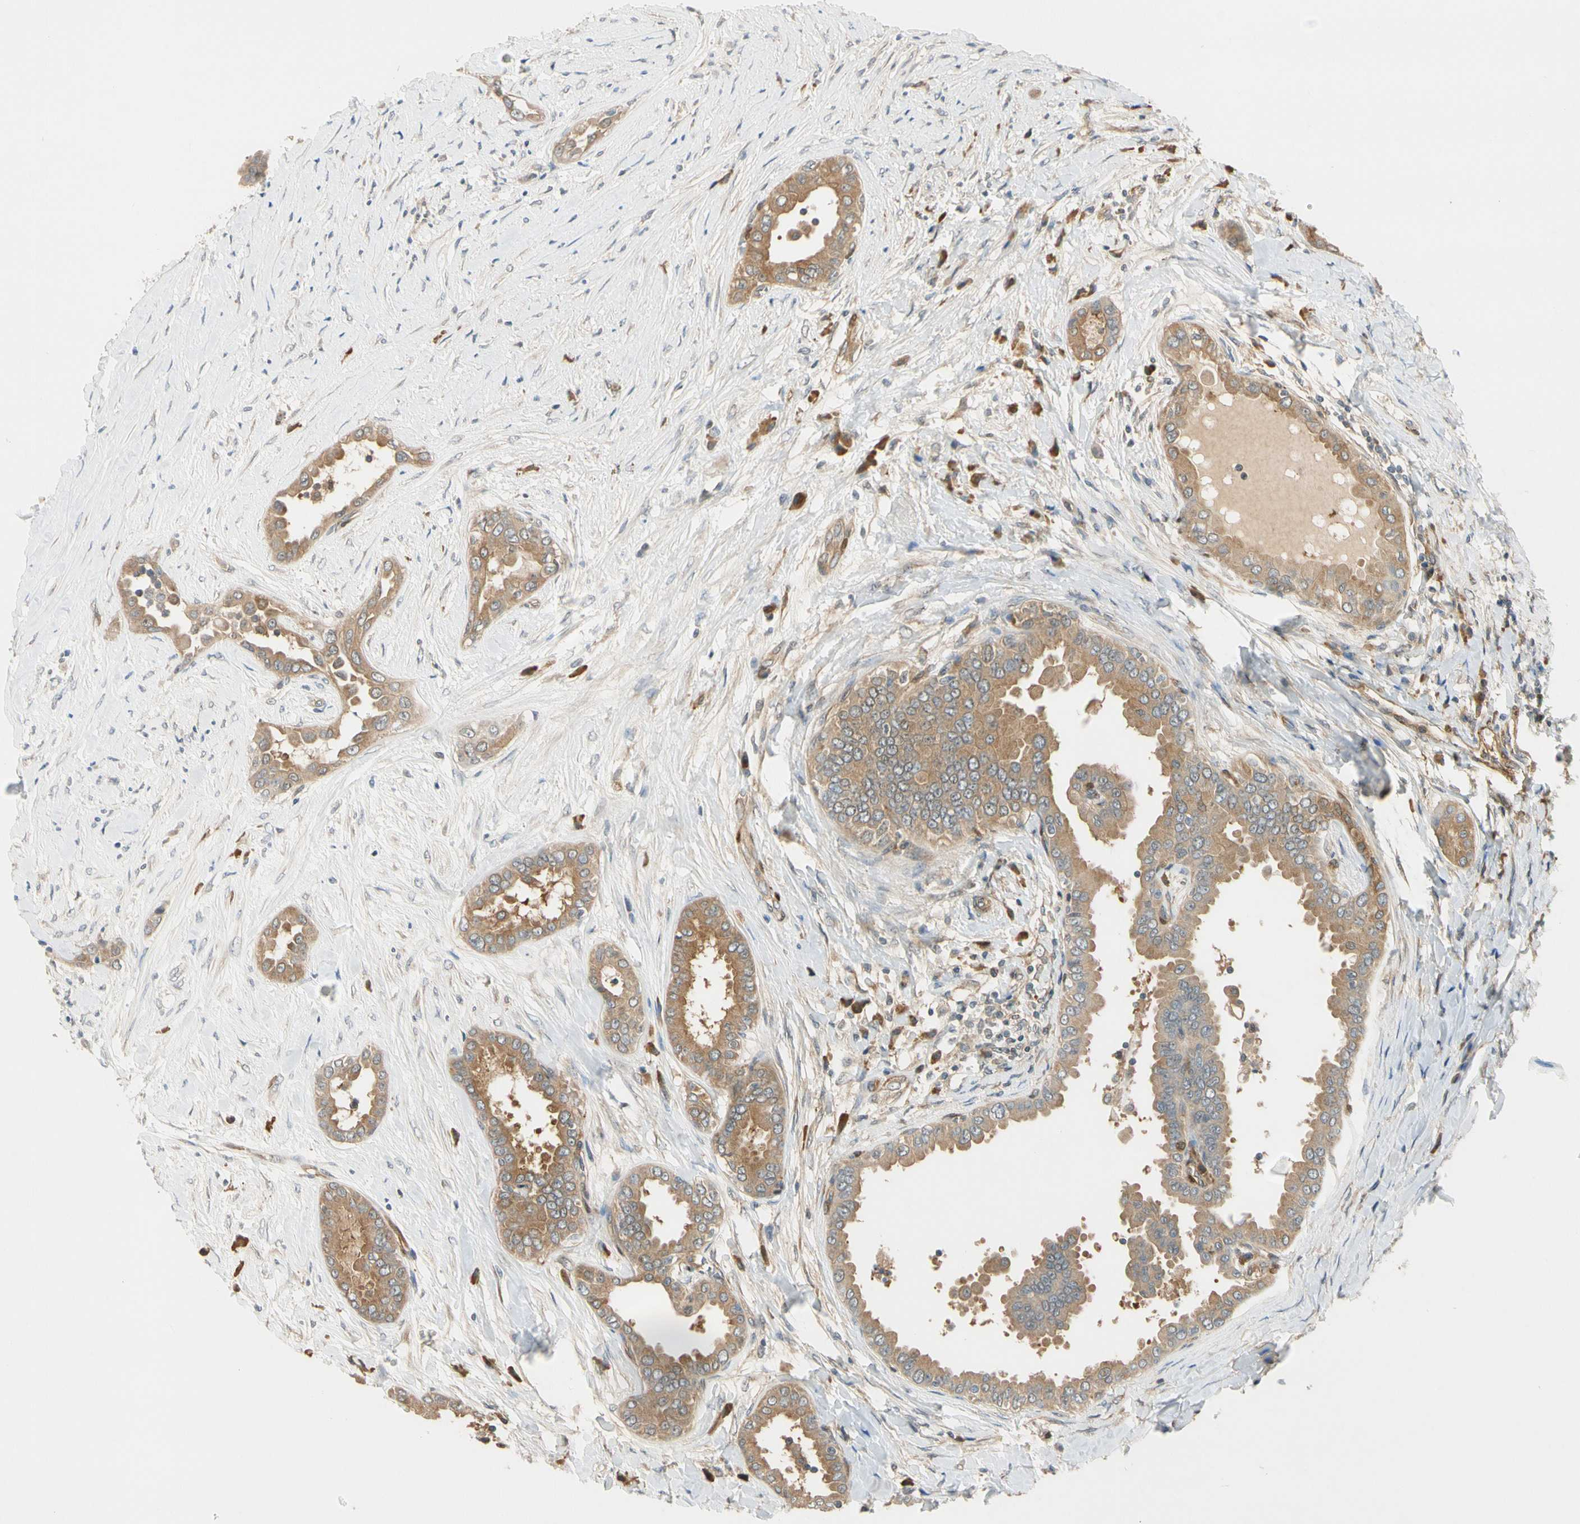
{"staining": {"intensity": "moderate", "quantity": ">75%", "location": "cytoplasmic/membranous"}, "tissue": "thyroid cancer", "cell_type": "Tumor cells", "image_type": "cancer", "snomed": [{"axis": "morphology", "description": "Papillary adenocarcinoma, NOS"}, {"axis": "topography", "description": "Thyroid gland"}], "caption": "Protein expression analysis of human papillary adenocarcinoma (thyroid) reveals moderate cytoplasmic/membranous staining in about >75% of tumor cells. The staining was performed using DAB (3,3'-diaminobenzidine), with brown indicating positive protein expression. Nuclei are stained blue with hematoxylin.", "gene": "RASGRF1", "patient": {"sex": "male", "age": 33}}